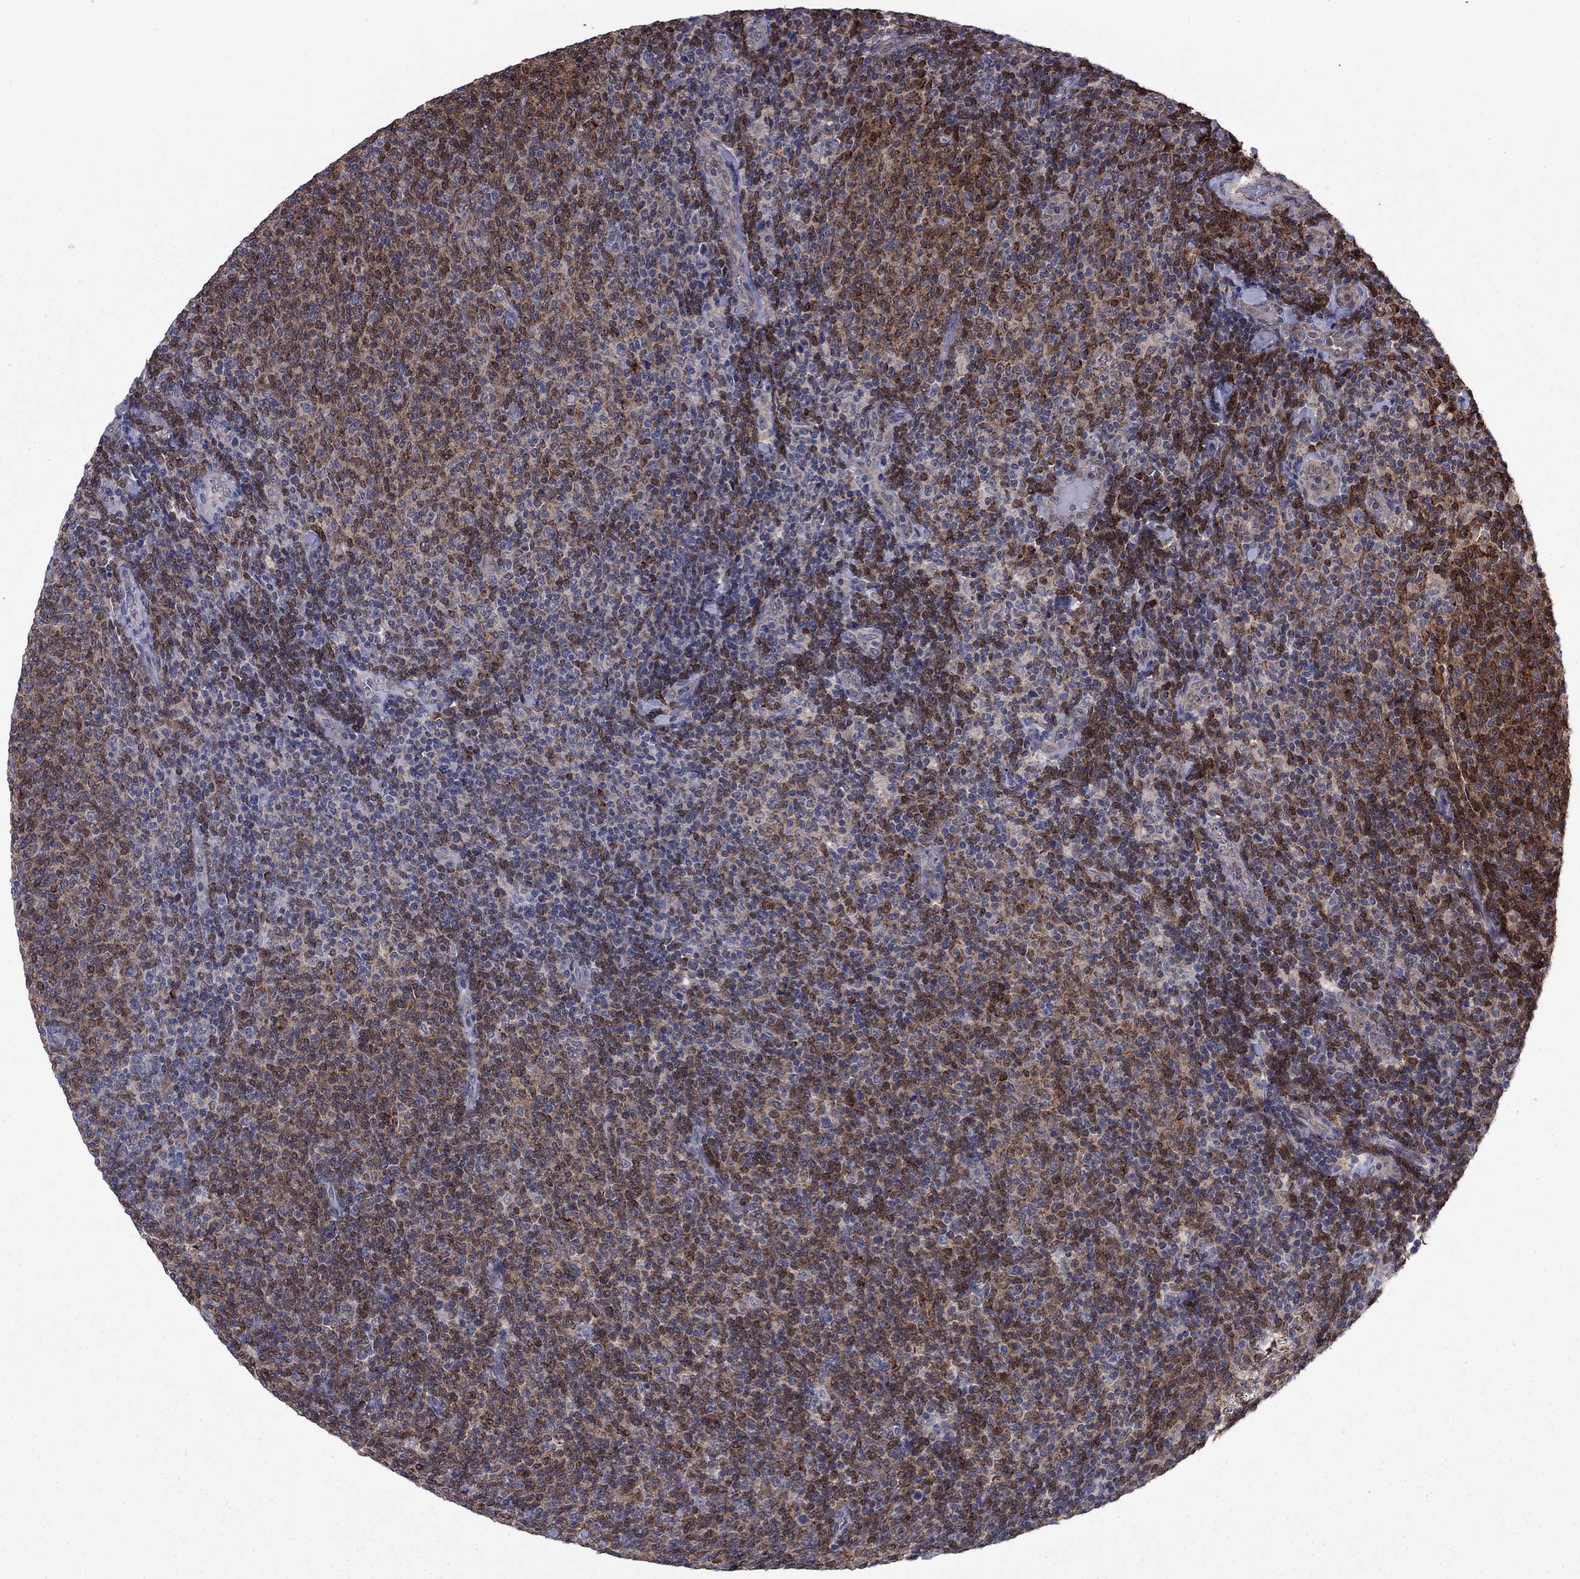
{"staining": {"intensity": "moderate", "quantity": "25%-75%", "location": "cytoplasmic/membranous,nuclear"}, "tissue": "lymphoma", "cell_type": "Tumor cells", "image_type": "cancer", "snomed": [{"axis": "morphology", "description": "Malignant lymphoma, non-Hodgkin's type, Low grade"}, {"axis": "topography", "description": "Lymph node"}], "caption": "Brown immunohistochemical staining in human lymphoma reveals moderate cytoplasmic/membranous and nuclear expression in approximately 25%-75% of tumor cells.", "gene": "GRHPR", "patient": {"sex": "male", "age": 52}}